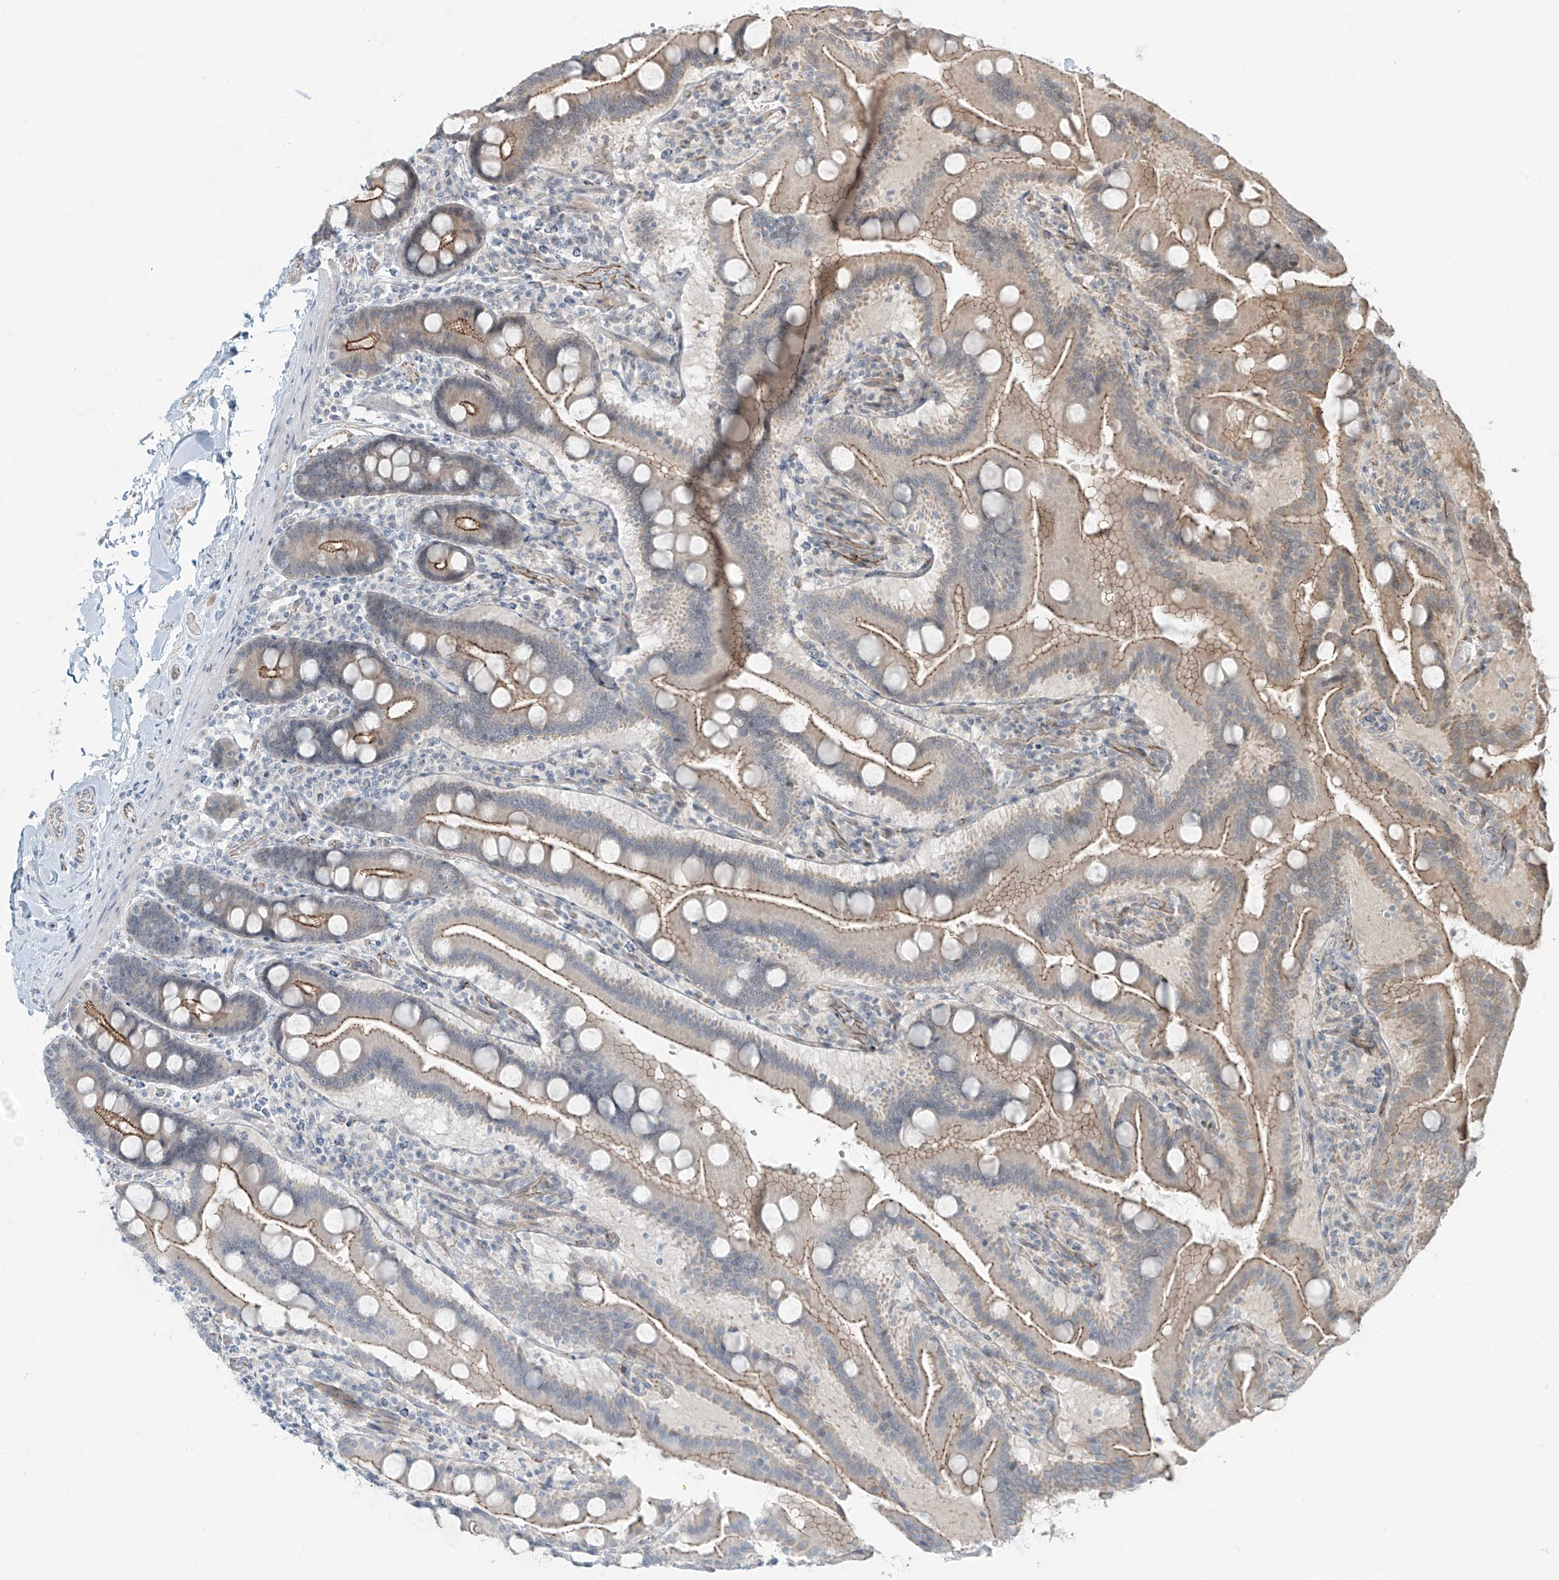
{"staining": {"intensity": "moderate", "quantity": ">75%", "location": "cytoplasmic/membranous"}, "tissue": "duodenum", "cell_type": "Glandular cells", "image_type": "normal", "snomed": [{"axis": "morphology", "description": "Normal tissue, NOS"}, {"axis": "topography", "description": "Duodenum"}], "caption": "An image showing moderate cytoplasmic/membranous staining in approximately >75% of glandular cells in normal duodenum, as visualized by brown immunohistochemical staining.", "gene": "ZNF16", "patient": {"sex": "male", "age": 55}}